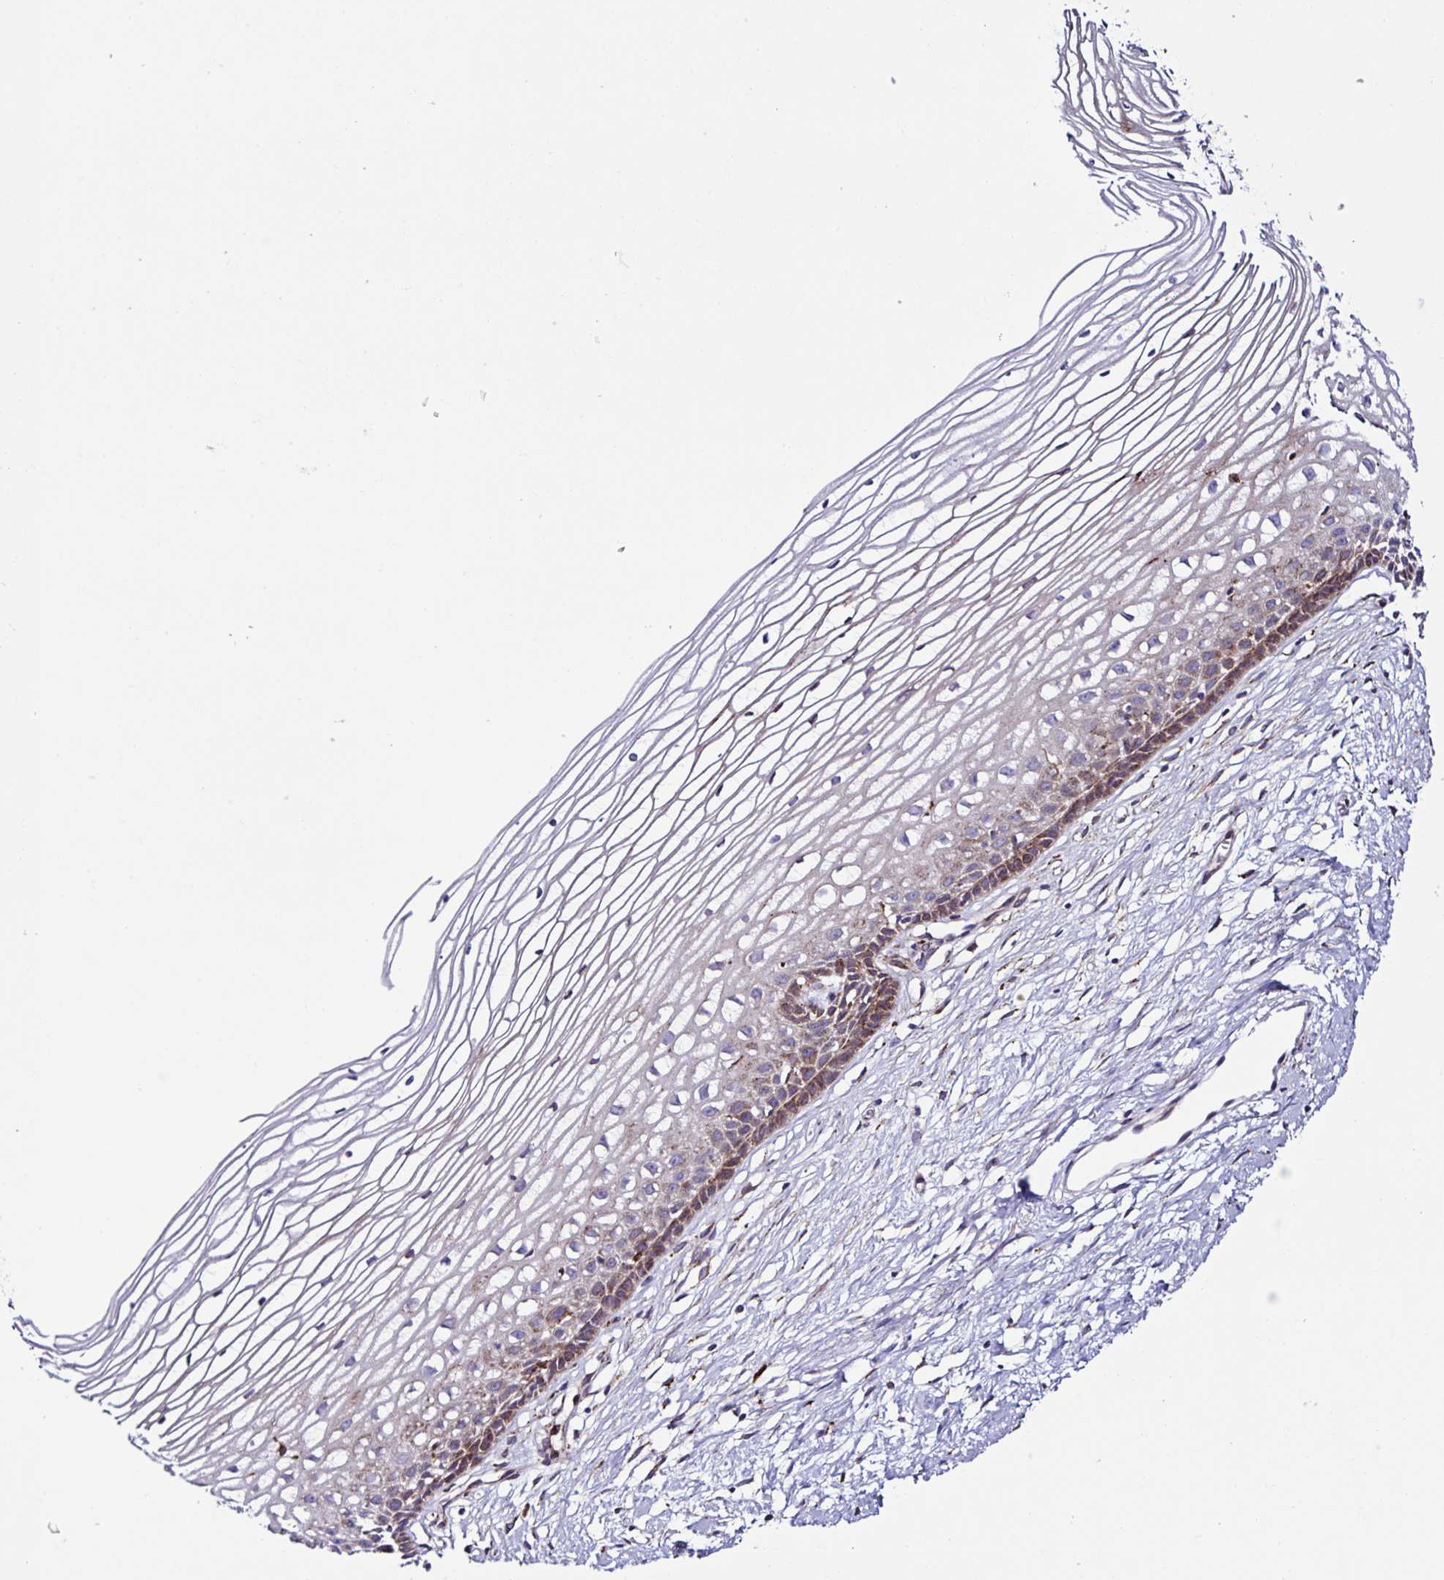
{"staining": {"intensity": "strong", "quantity": ">75%", "location": "cytoplasmic/membranous"}, "tissue": "cervix", "cell_type": "Glandular cells", "image_type": "normal", "snomed": [{"axis": "morphology", "description": "Normal tissue, NOS"}, {"axis": "topography", "description": "Cervix"}], "caption": "A photomicrograph of human cervix stained for a protein demonstrates strong cytoplasmic/membranous brown staining in glandular cells. (DAB (3,3'-diaminobenzidine) = brown stain, brightfield microscopy at high magnification).", "gene": "OSBPL5", "patient": {"sex": "female", "age": 40}}